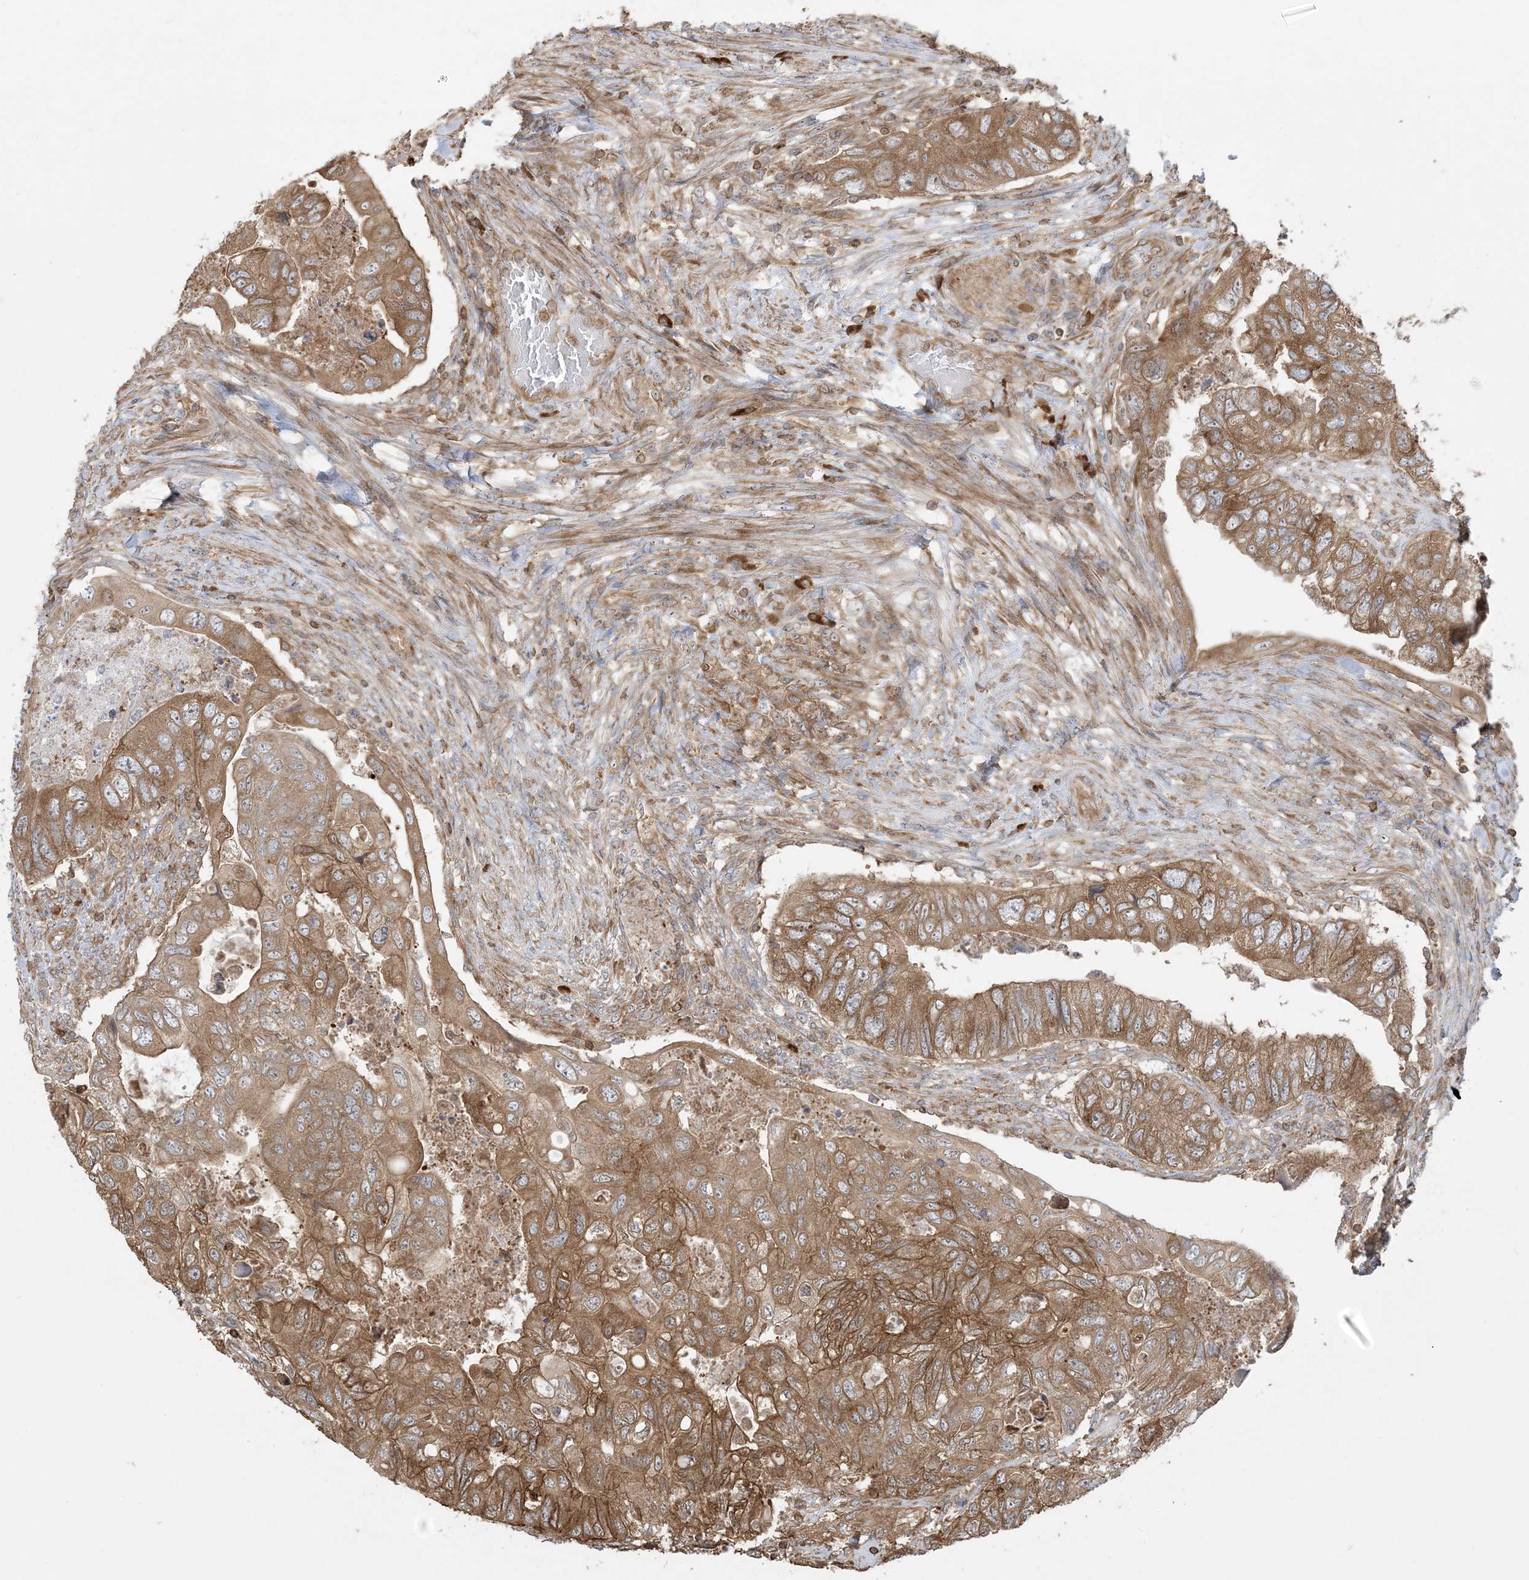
{"staining": {"intensity": "moderate", "quantity": ">75%", "location": "cytoplasmic/membranous"}, "tissue": "colorectal cancer", "cell_type": "Tumor cells", "image_type": "cancer", "snomed": [{"axis": "morphology", "description": "Adenocarcinoma, NOS"}, {"axis": "topography", "description": "Rectum"}], "caption": "Immunohistochemical staining of adenocarcinoma (colorectal) demonstrates medium levels of moderate cytoplasmic/membranous protein positivity in about >75% of tumor cells.", "gene": "SRP72", "patient": {"sex": "male", "age": 63}}